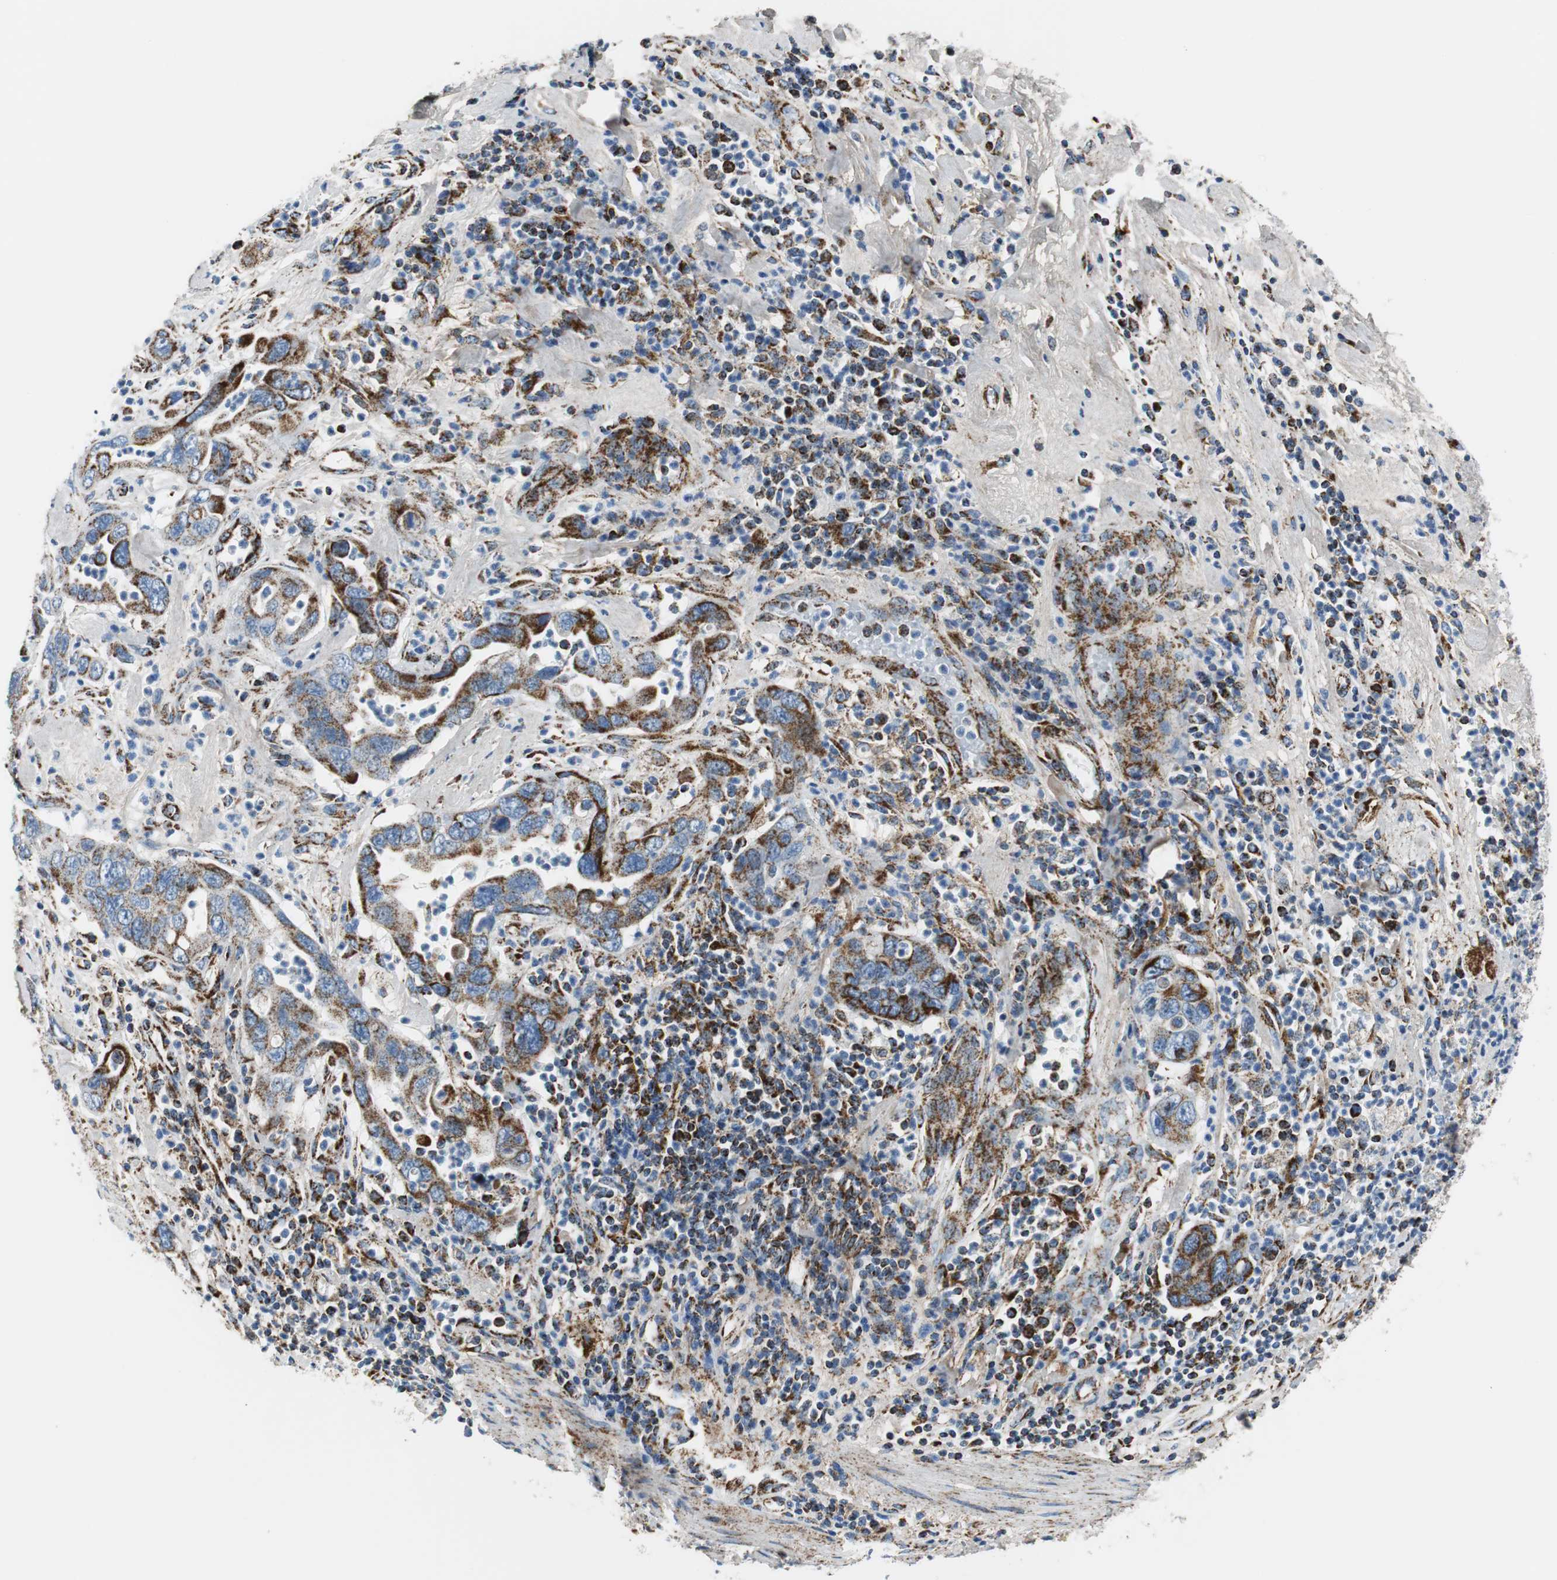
{"staining": {"intensity": "strong", "quantity": ">75%", "location": "cytoplasmic/membranous"}, "tissue": "pancreatic cancer", "cell_type": "Tumor cells", "image_type": "cancer", "snomed": [{"axis": "morphology", "description": "Adenocarcinoma, NOS"}, {"axis": "topography", "description": "Pancreas"}], "caption": "Immunohistochemistry (IHC) photomicrograph of human pancreatic cancer stained for a protein (brown), which demonstrates high levels of strong cytoplasmic/membranous positivity in approximately >75% of tumor cells.", "gene": "C1QTNF7", "patient": {"sex": "female", "age": 71}}